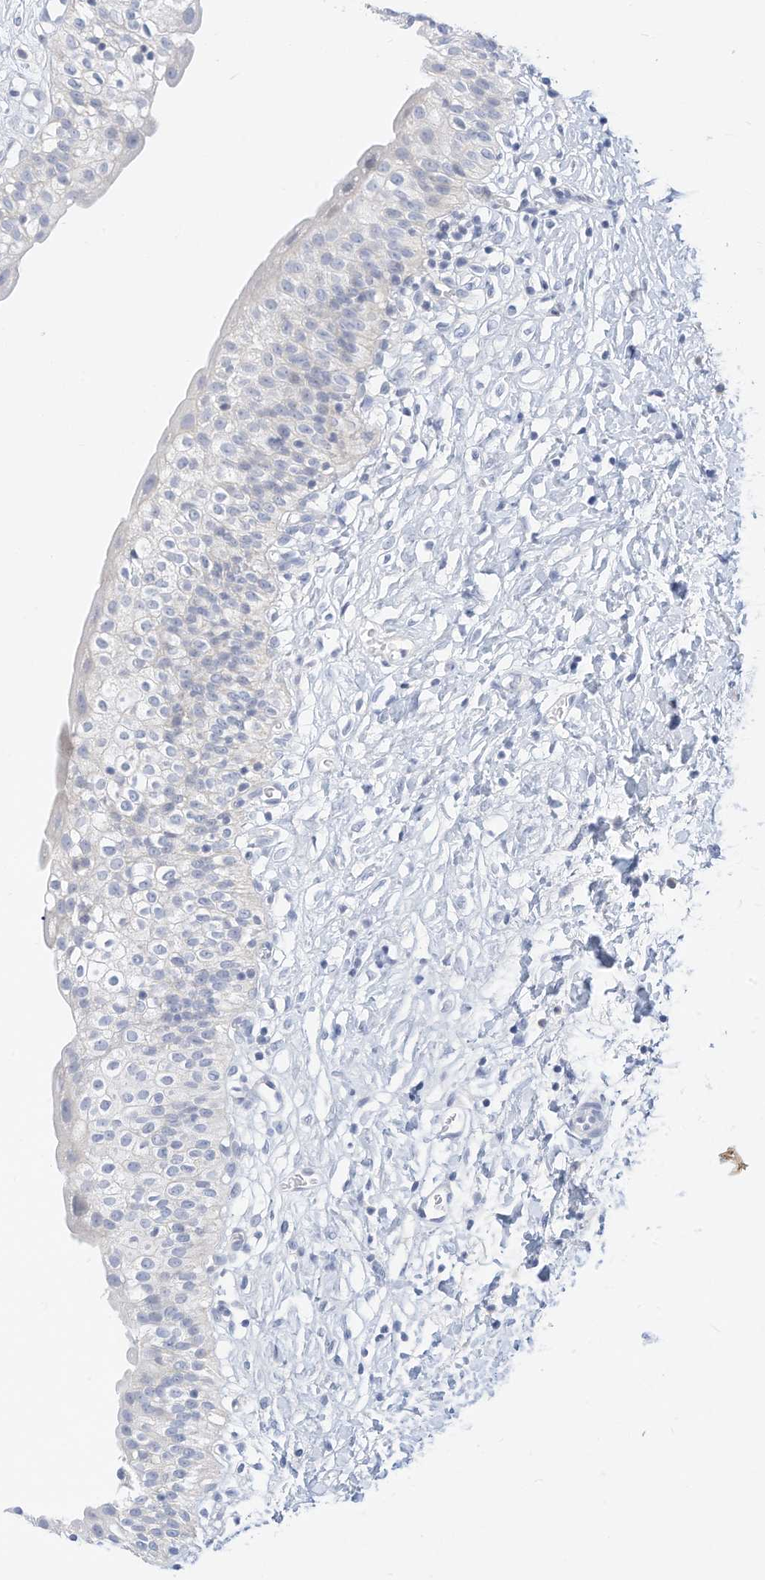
{"staining": {"intensity": "negative", "quantity": "none", "location": "none"}, "tissue": "urinary bladder", "cell_type": "Urothelial cells", "image_type": "normal", "snomed": [{"axis": "morphology", "description": "Normal tissue, NOS"}, {"axis": "topography", "description": "Urinary bladder"}], "caption": "Urinary bladder stained for a protein using immunohistochemistry reveals no expression urothelial cells.", "gene": "SPOCD1", "patient": {"sex": "male", "age": 51}}